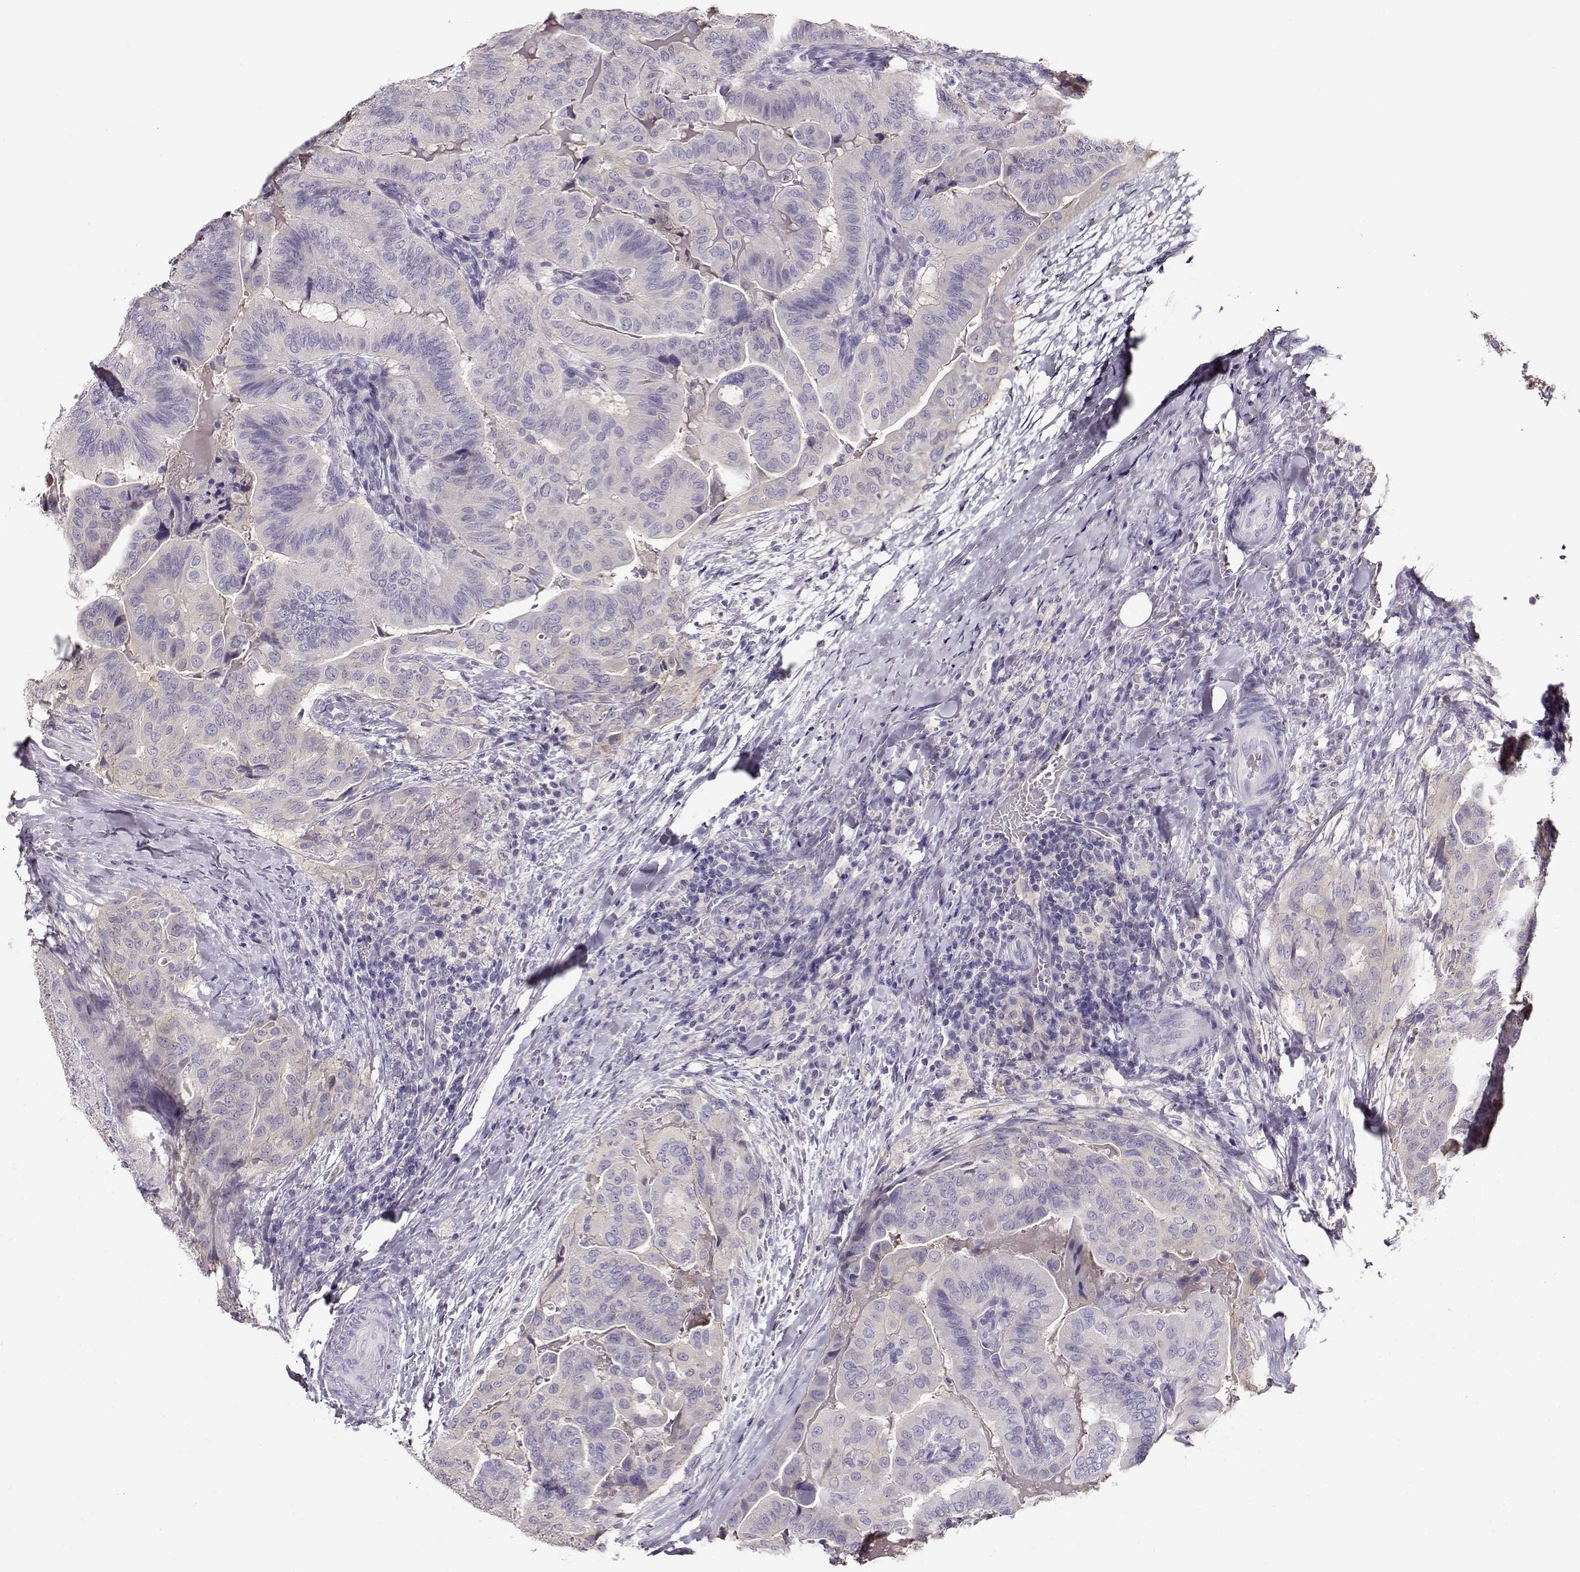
{"staining": {"intensity": "negative", "quantity": "none", "location": "none"}, "tissue": "thyroid cancer", "cell_type": "Tumor cells", "image_type": "cancer", "snomed": [{"axis": "morphology", "description": "Papillary adenocarcinoma, NOS"}, {"axis": "topography", "description": "Thyroid gland"}], "caption": "A micrograph of human papillary adenocarcinoma (thyroid) is negative for staining in tumor cells.", "gene": "NDRG4", "patient": {"sex": "female", "age": 68}}